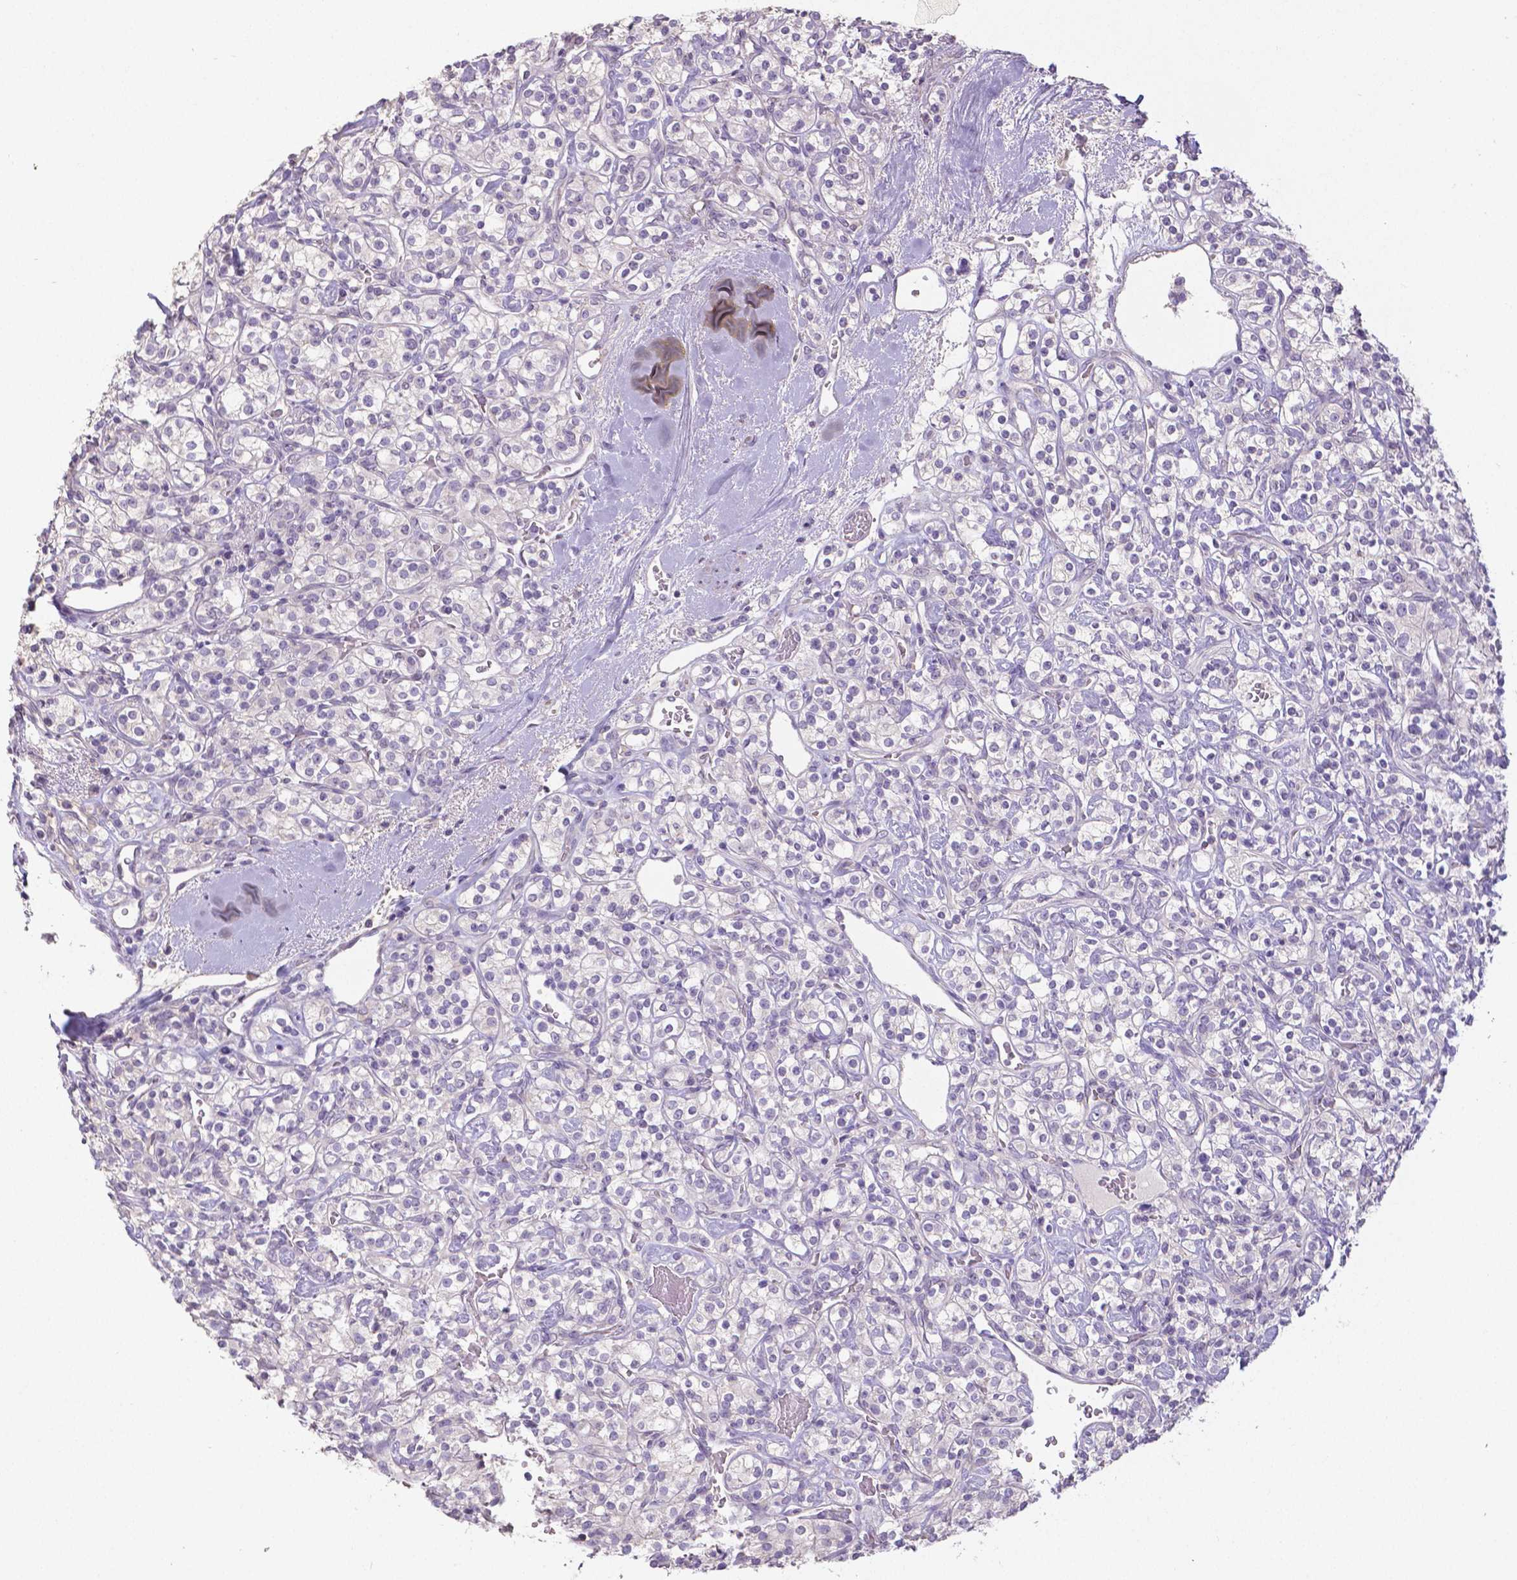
{"staining": {"intensity": "negative", "quantity": "none", "location": "none"}, "tissue": "renal cancer", "cell_type": "Tumor cells", "image_type": "cancer", "snomed": [{"axis": "morphology", "description": "Adenocarcinoma, NOS"}, {"axis": "topography", "description": "Kidney"}], "caption": "Human adenocarcinoma (renal) stained for a protein using IHC exhibits no positivity in tumor cells.", "gene": "CRMP1", "patient": {"sex": "male", "age": 77}}